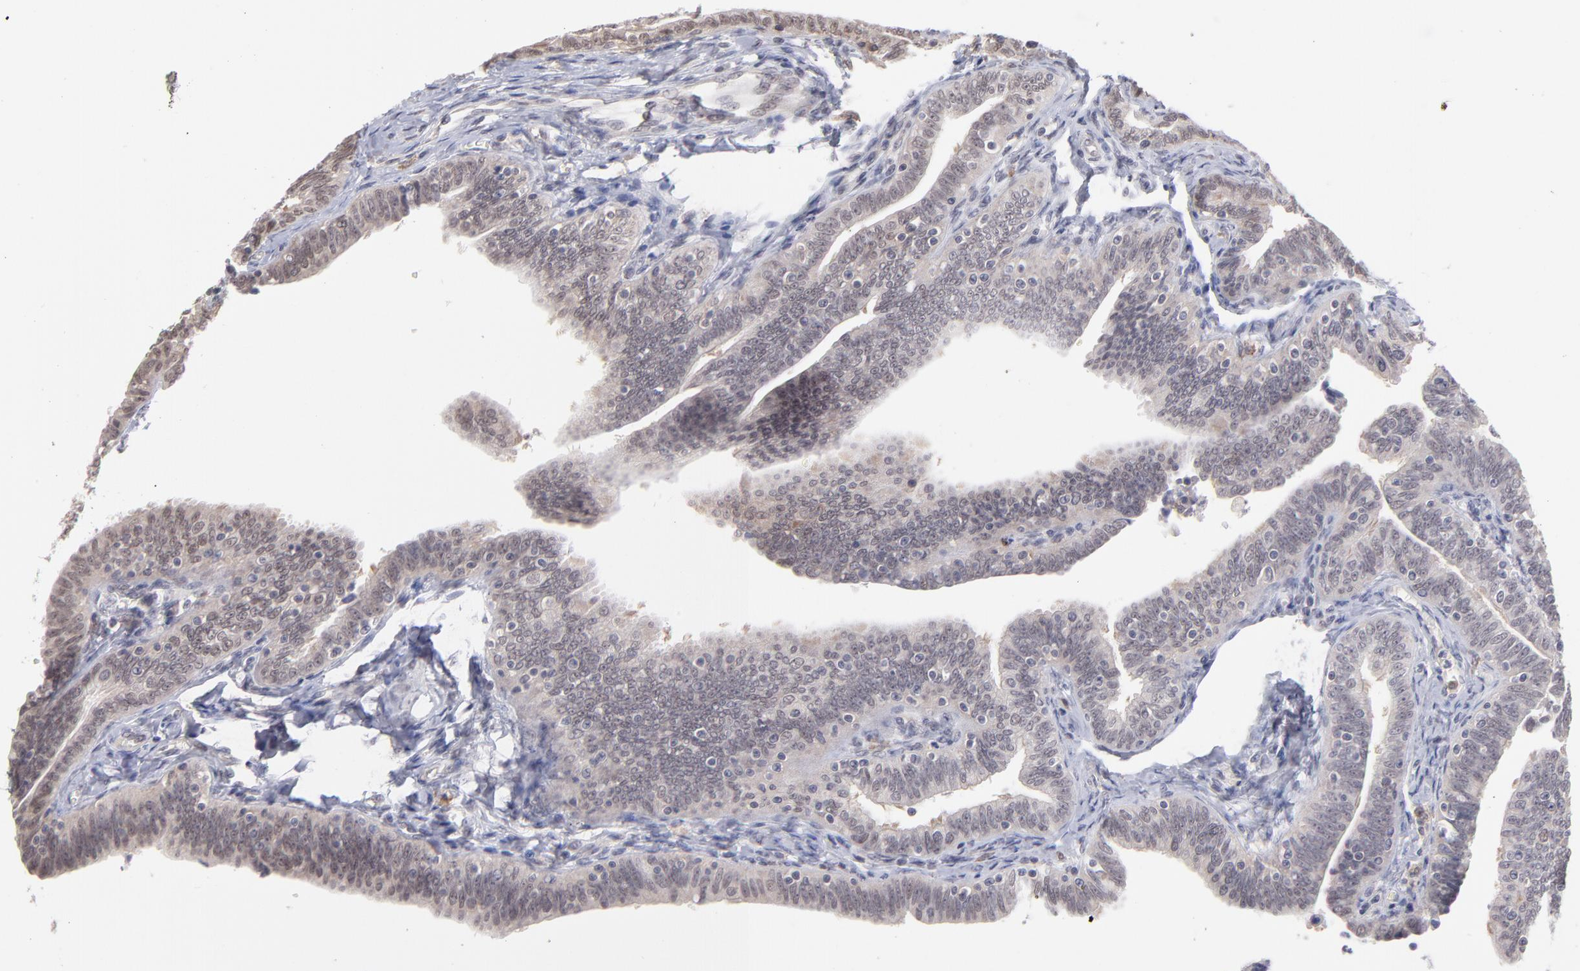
{"staining": {"intensity": "weak", "quantity": ">75%", "location": "nuclear"}, "tissue": "fallopian tube", "cell_type": "Glandular cells", "image_type": "normal", "snomed": [{"axis": "morphology", "description": "Normal tissue, NOS"}, {"axis": "topography", "description": "Fallopian tube"}, {"axis": "topography", "description": "Ovary"}], "caption": "About >75% of glandular cells in benign human fallopian tube demonstrate weak nuclear protein expression as visualized by brown immunohistochemical staining.", "gene": "OAS1", "patient": {"sex": "female", "age": 69}}